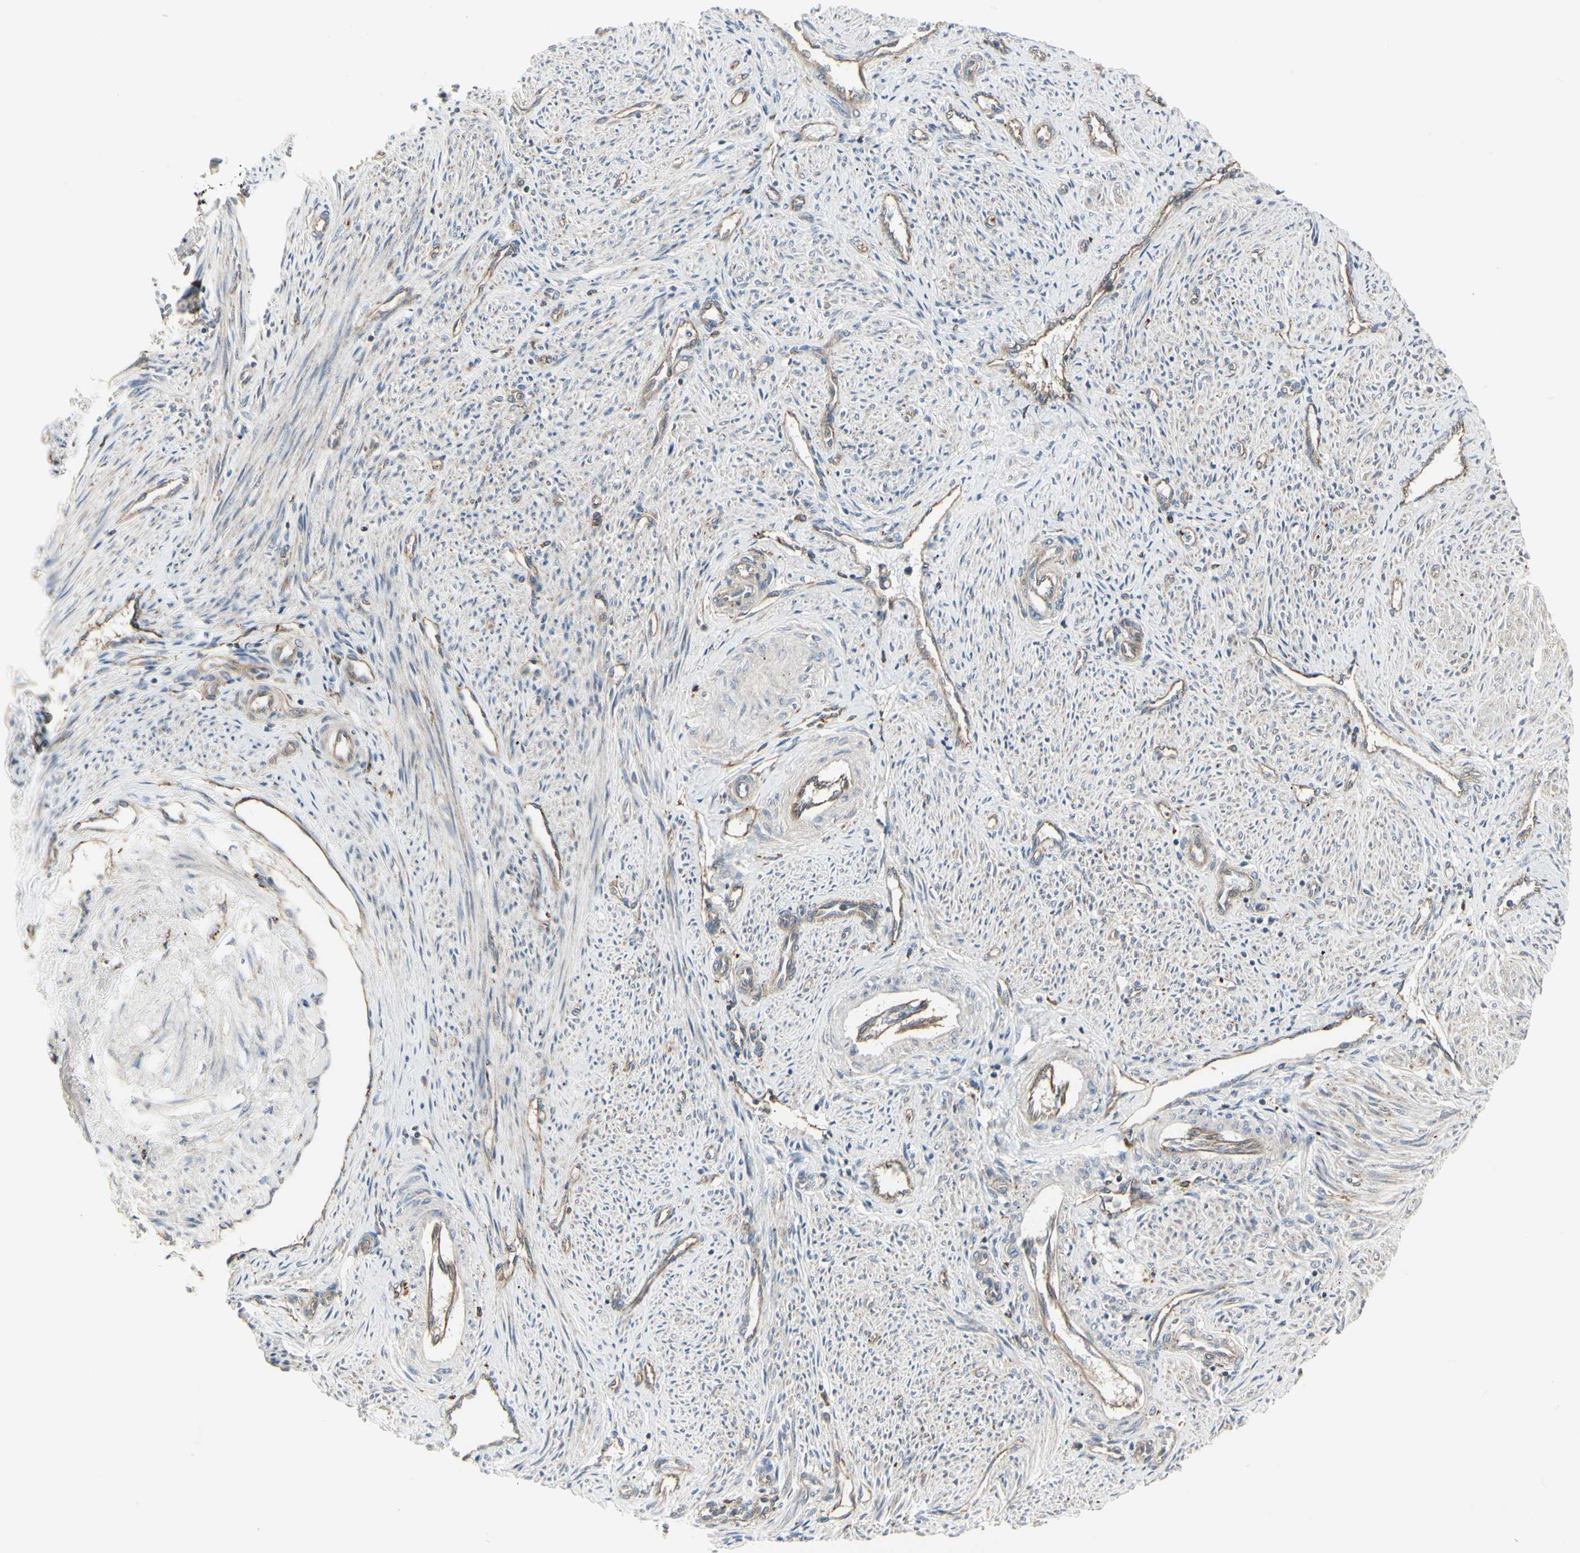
{"staining": {"intensity": "negative", "quantity": "none", "location": "none"}, "tissue": "endometrium", "cell_type": "Cells in endometrial stroma", "image_type": "normal", "snomed": [{"axis": "morphology", "description": "Normal tissue, NOS"}, {"axis": "topography", "description": "Endometrium"}], "caption": "The immunohistochemistry (IHC) histopathology image has no significant expression in cells in endometrial stroma of endometrium.", "gene": "ATP6V1B2", "patient": {"sex": "female", "age": 42}}